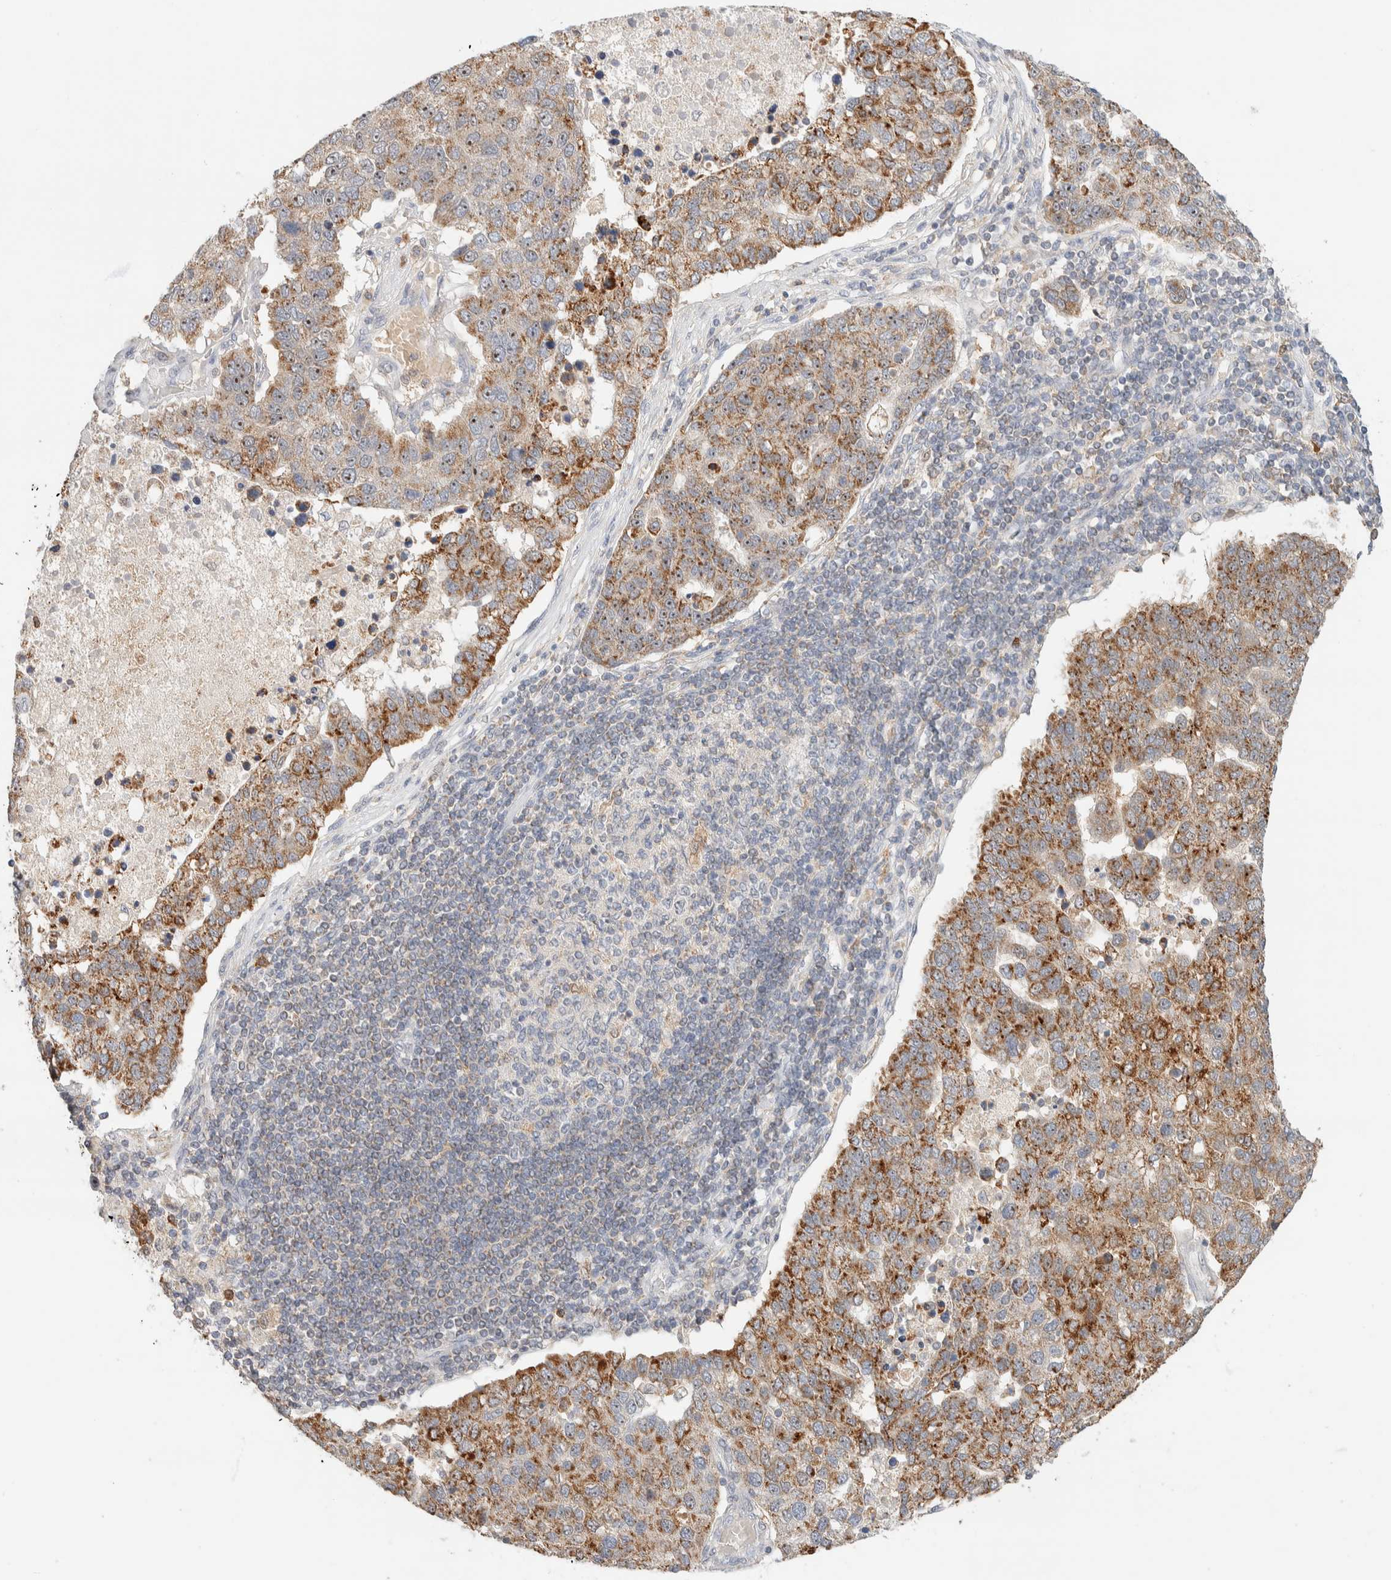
{"staining": {"intensity": "moderate", "quantity": ">75%", "location": "cytoplasmic/membranous"}, "tissue": "pancreatic cancer", "cell_type": "Tumor cells", "image_type": "cancer", "snomed": [{"axis": "morphology", "description": "Adenocarcinoma, NOS"}, {"axis": "topography", "description": "Pancreas"}], "caption": "Pancreatic adenocarcinoma stained with DAB (3,3'-diaminobenzidine) immunohistochemistry (IHC) demonstrates medium levels of moderate cytoplasmic/membranous staining in approximately >75% of tumor cells.", "gene": "HDHD3", "patient": {"sex": "female", "age": 61}}